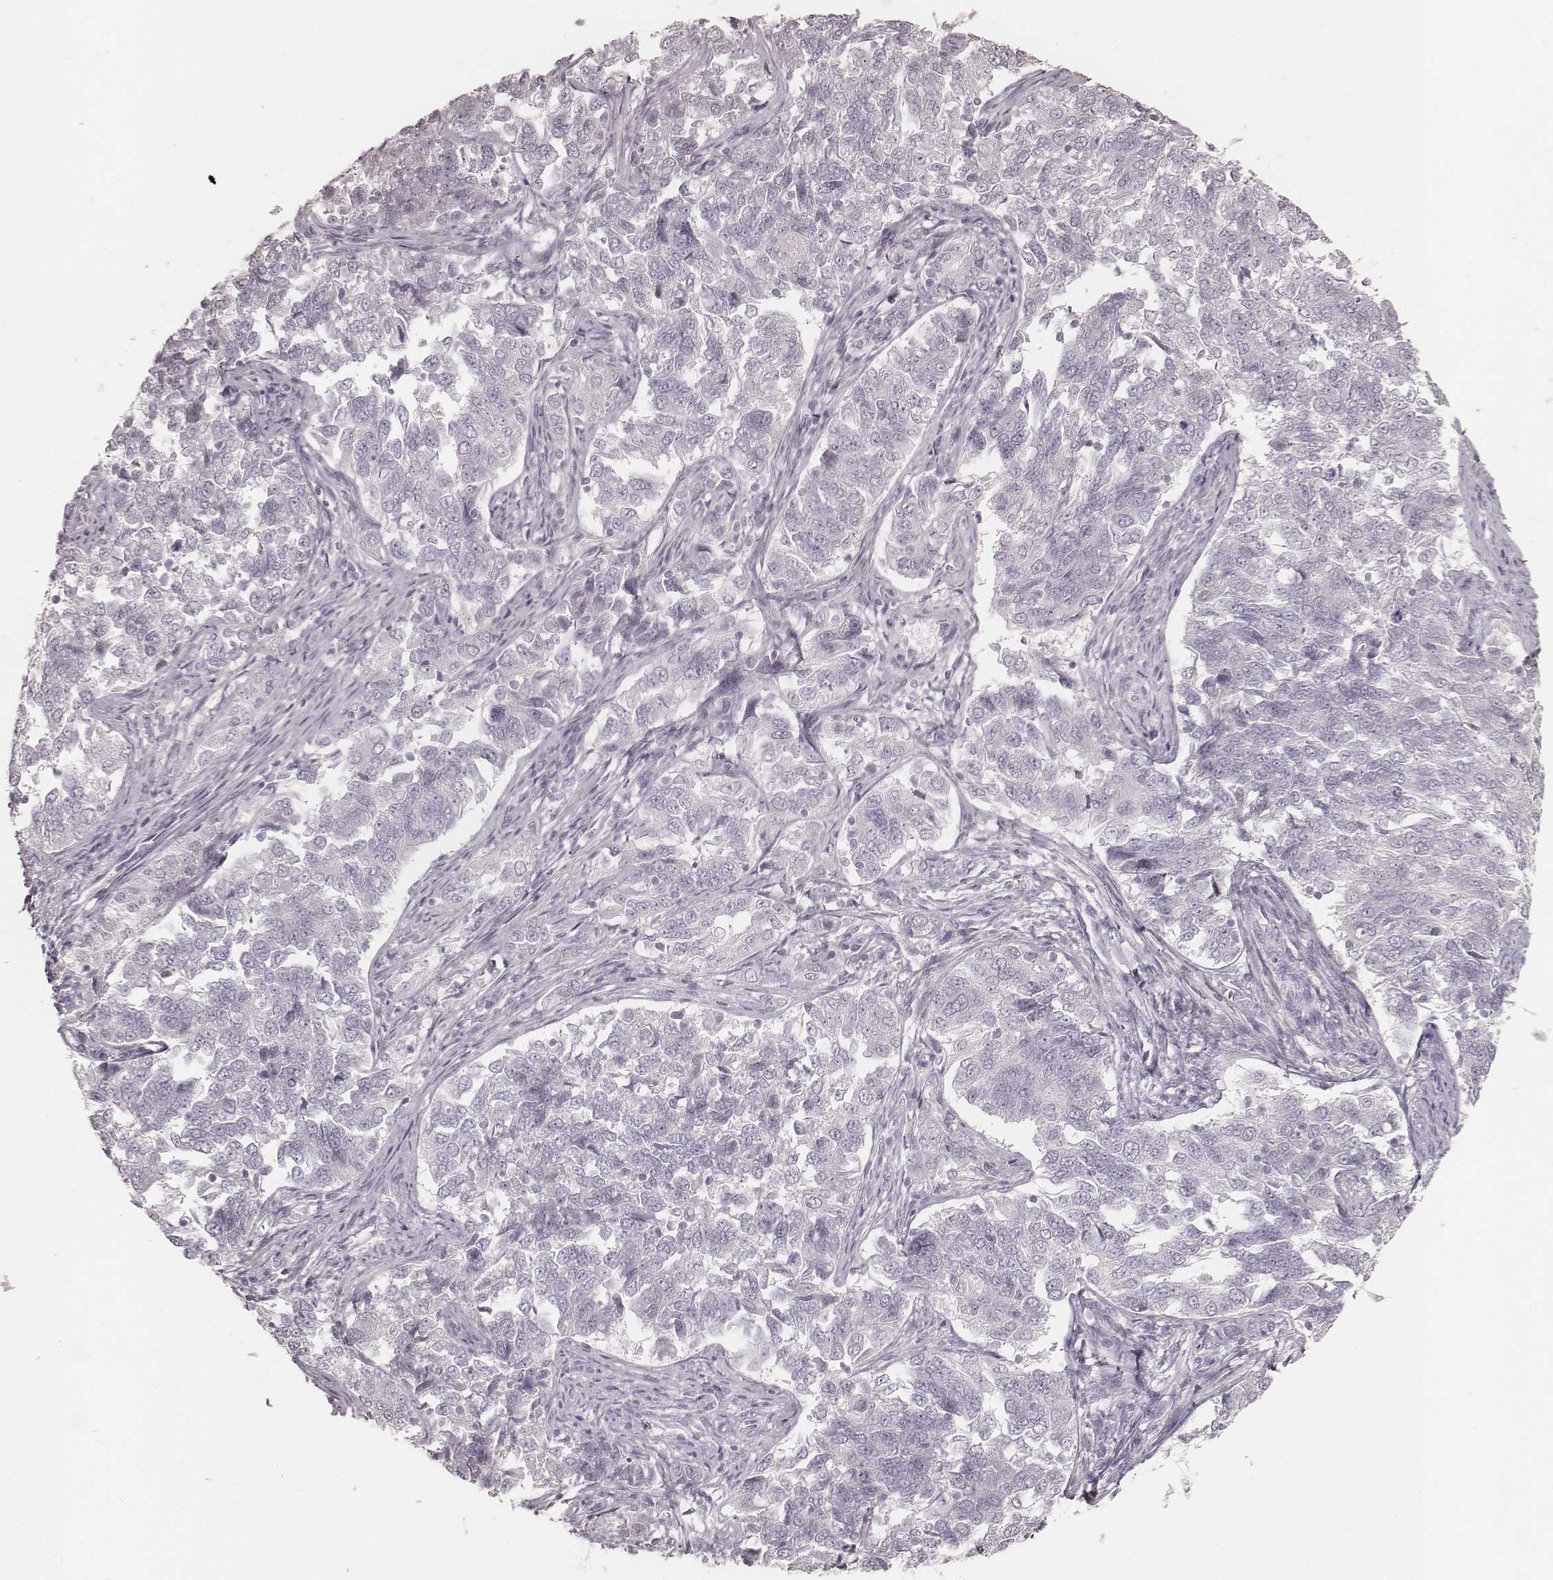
{"staining": {"intensity": "negative", "quantity": "none", "location": "none"}, "tissue": "endometrial cancer", "cell_type": "Tumor cells", "image_type": "cancer", "snomed": [{"axis": "morphology", "description": "Adenocarcinoma, NOS"}, {"axis": "topography", "description": "Endometrium"}], "caption": "A high-resolution micrograph shows immunohistochemistry staining of endometrial adenocarcinoma, which exhibits no significant staining in tumor cells.", "gene": "KRT26", "patient": {"sex": "female", "age": 43}}